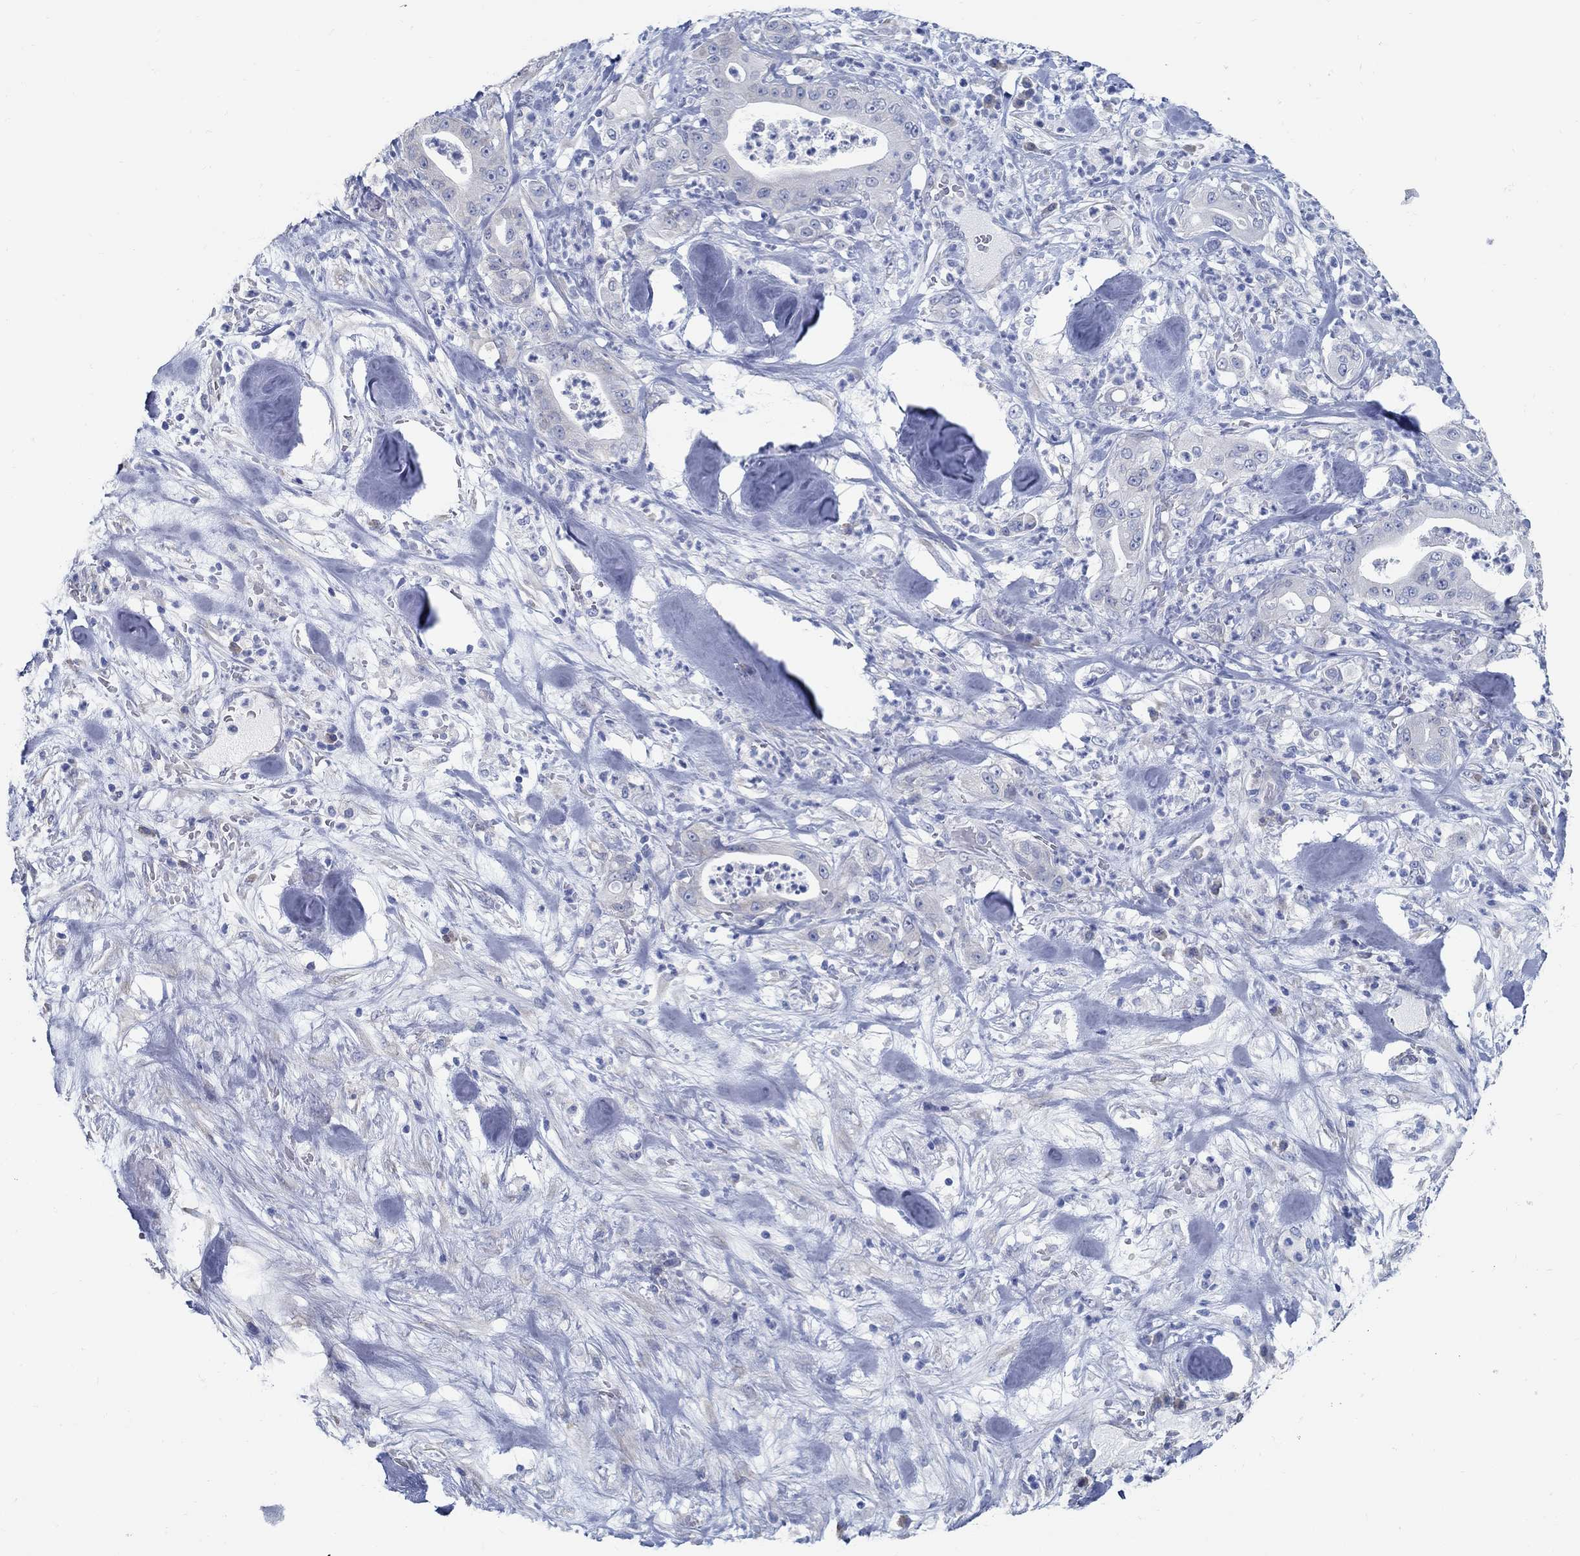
{"staining": {"intensity": "negative", "quantity": "none", "location": "none"}, "tissue": "pancreatic cancer", "cell_type": "Tumor cells", "image_type": "cancer", "snomed": [{"axis": "morphology", "description": "Adenocarcinoma, NOS"}, {"axis": "topography", "description": "Pancreas"}], "caption": "The image demonstrates no staining of tumor cells in pancreatic cancer (adenocarcinoma). Nuclei are stained in blue.", "gene": "C15orf39", "patient": {"sex": "male", "age": 71}}